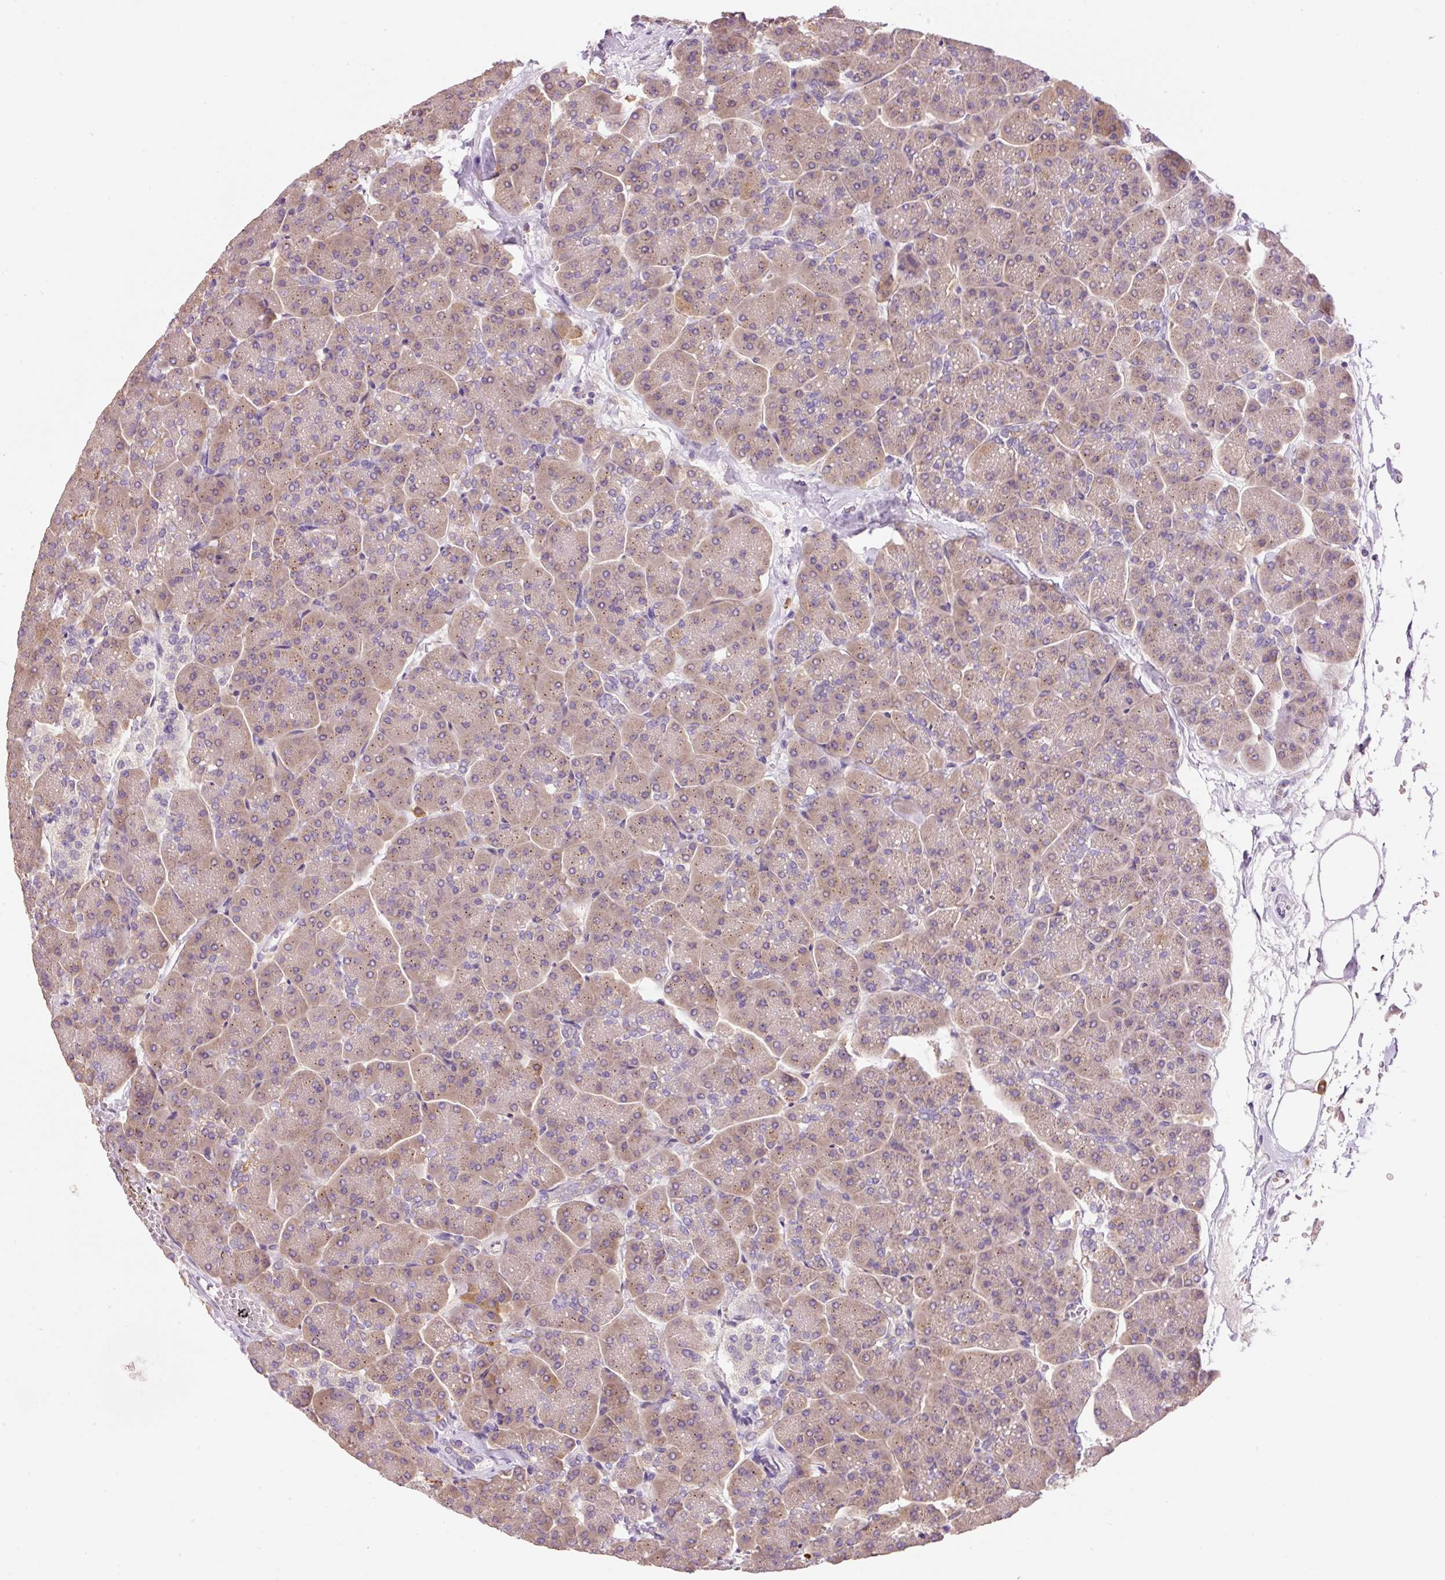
{"staining": {"intensity": "weak", "quantity": "25%-75%", "location": "cytoplasmic/membranous"}, "tissue": "pancreas", "cell_type": "Exocrine glandular cells", "image_type": "normal", "snomed": [{"axis": "morphology", "description": "Normal tissue, NOS"}, {"axis": "topography", "description": "Pancreas"}, {"axis": "topography", "description": "Peripheral nerve tissue"}], "caption": "Weak cytoplasmic/membranous expression for a protein is identified in approximately 25%-75% of exocrine glandular cells of normal pancreas using immunohistochemistry (IHC).", "gene": "PNPLA5", "patient": {"sex": "male", "age": 54}}